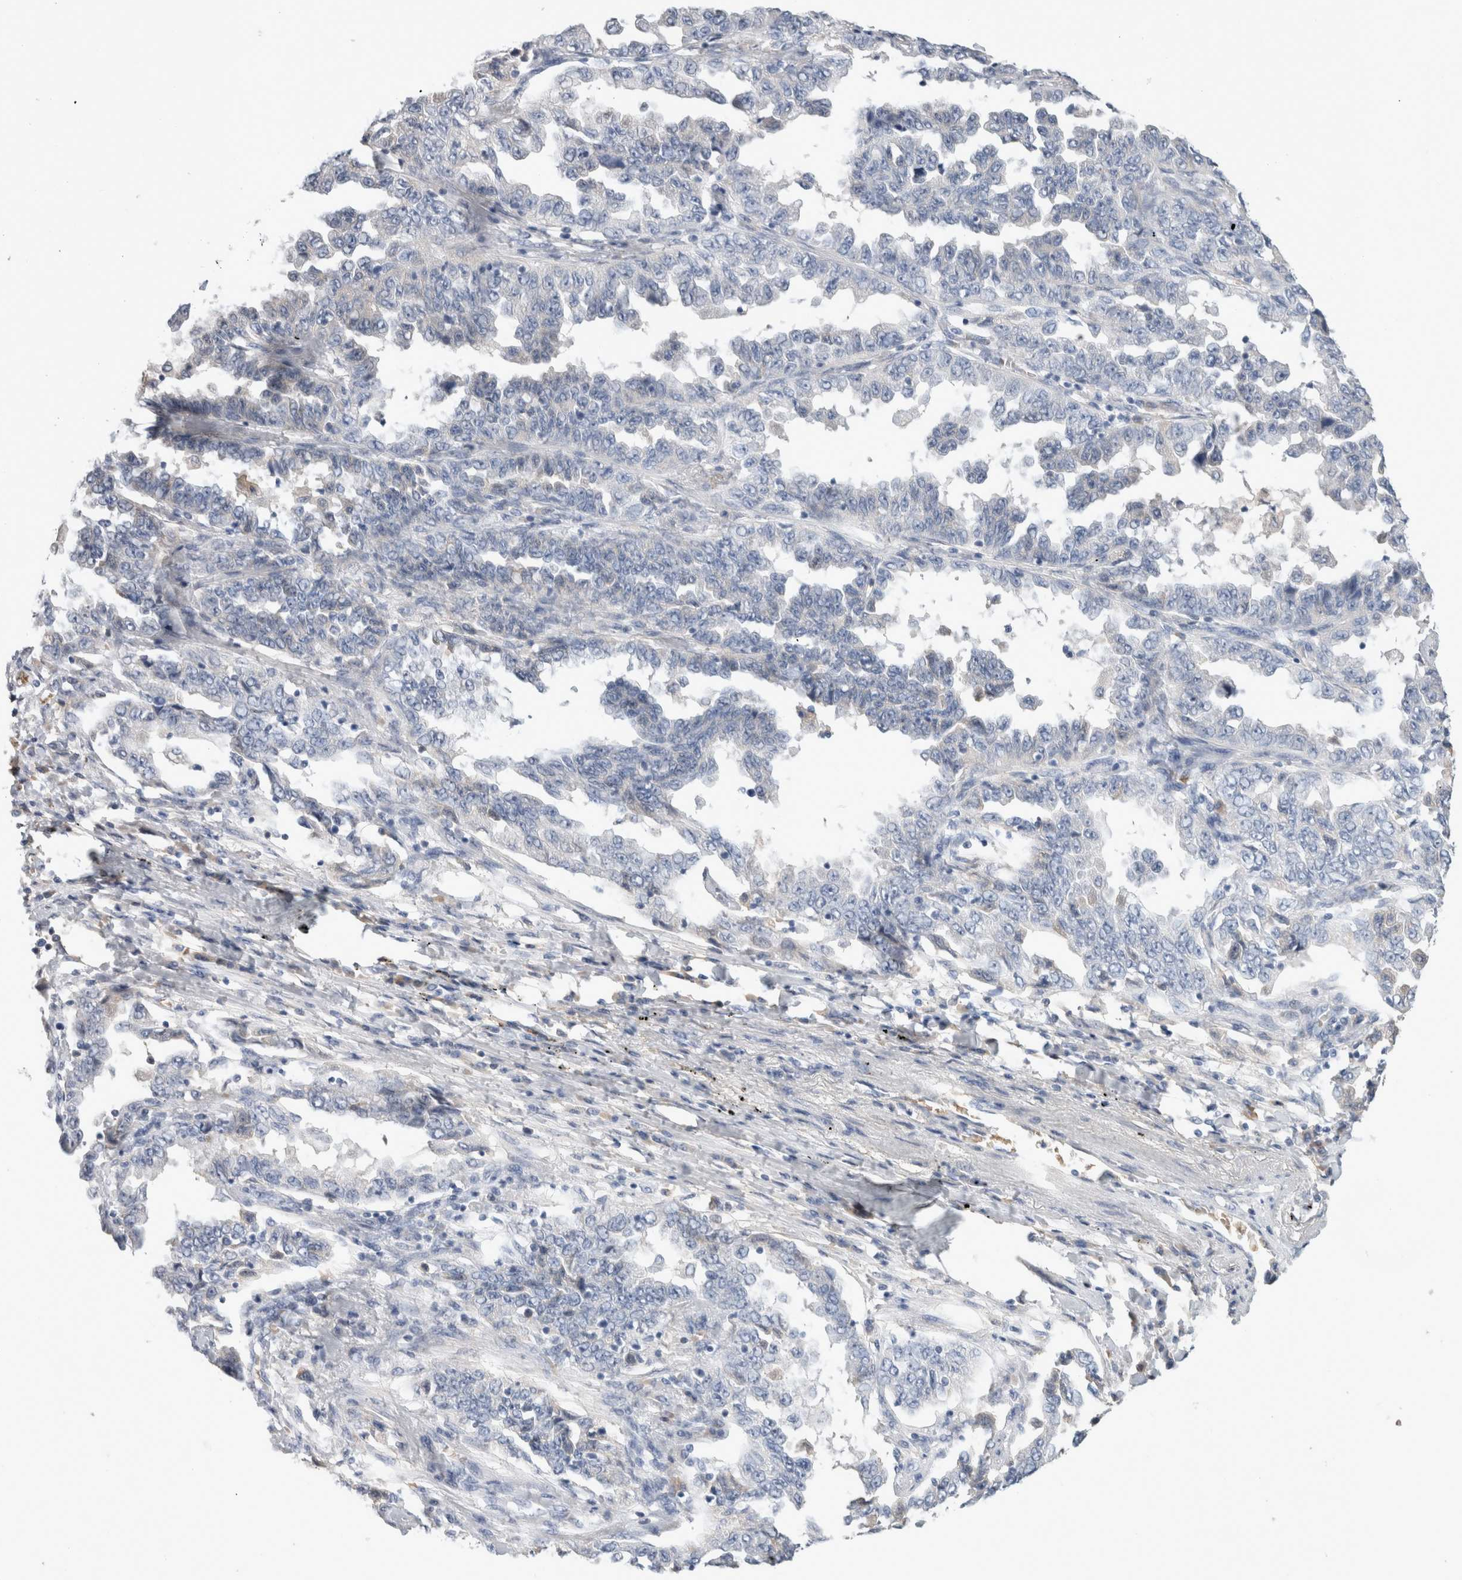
{"staining": {"intensity": "negative", "quantity": "none", "location": "none"}, "tissue": "lung cancer", "cell_type": "Tumor cells", "image_type": "cancer", "snomed": [{"axis": "morphology", "description": "Adenocarcinoma, NOS"}, {"axis": "topography", "description": "Lung"}], "caption": "This is a photomicrograph of immunohistochemistry (IHC) staining of lung cancer (adenocarcinoma), which shows no staining in tumor cells.", "gene": "SCGB1A1", "patient": {"sex": "female", "age": 51}}